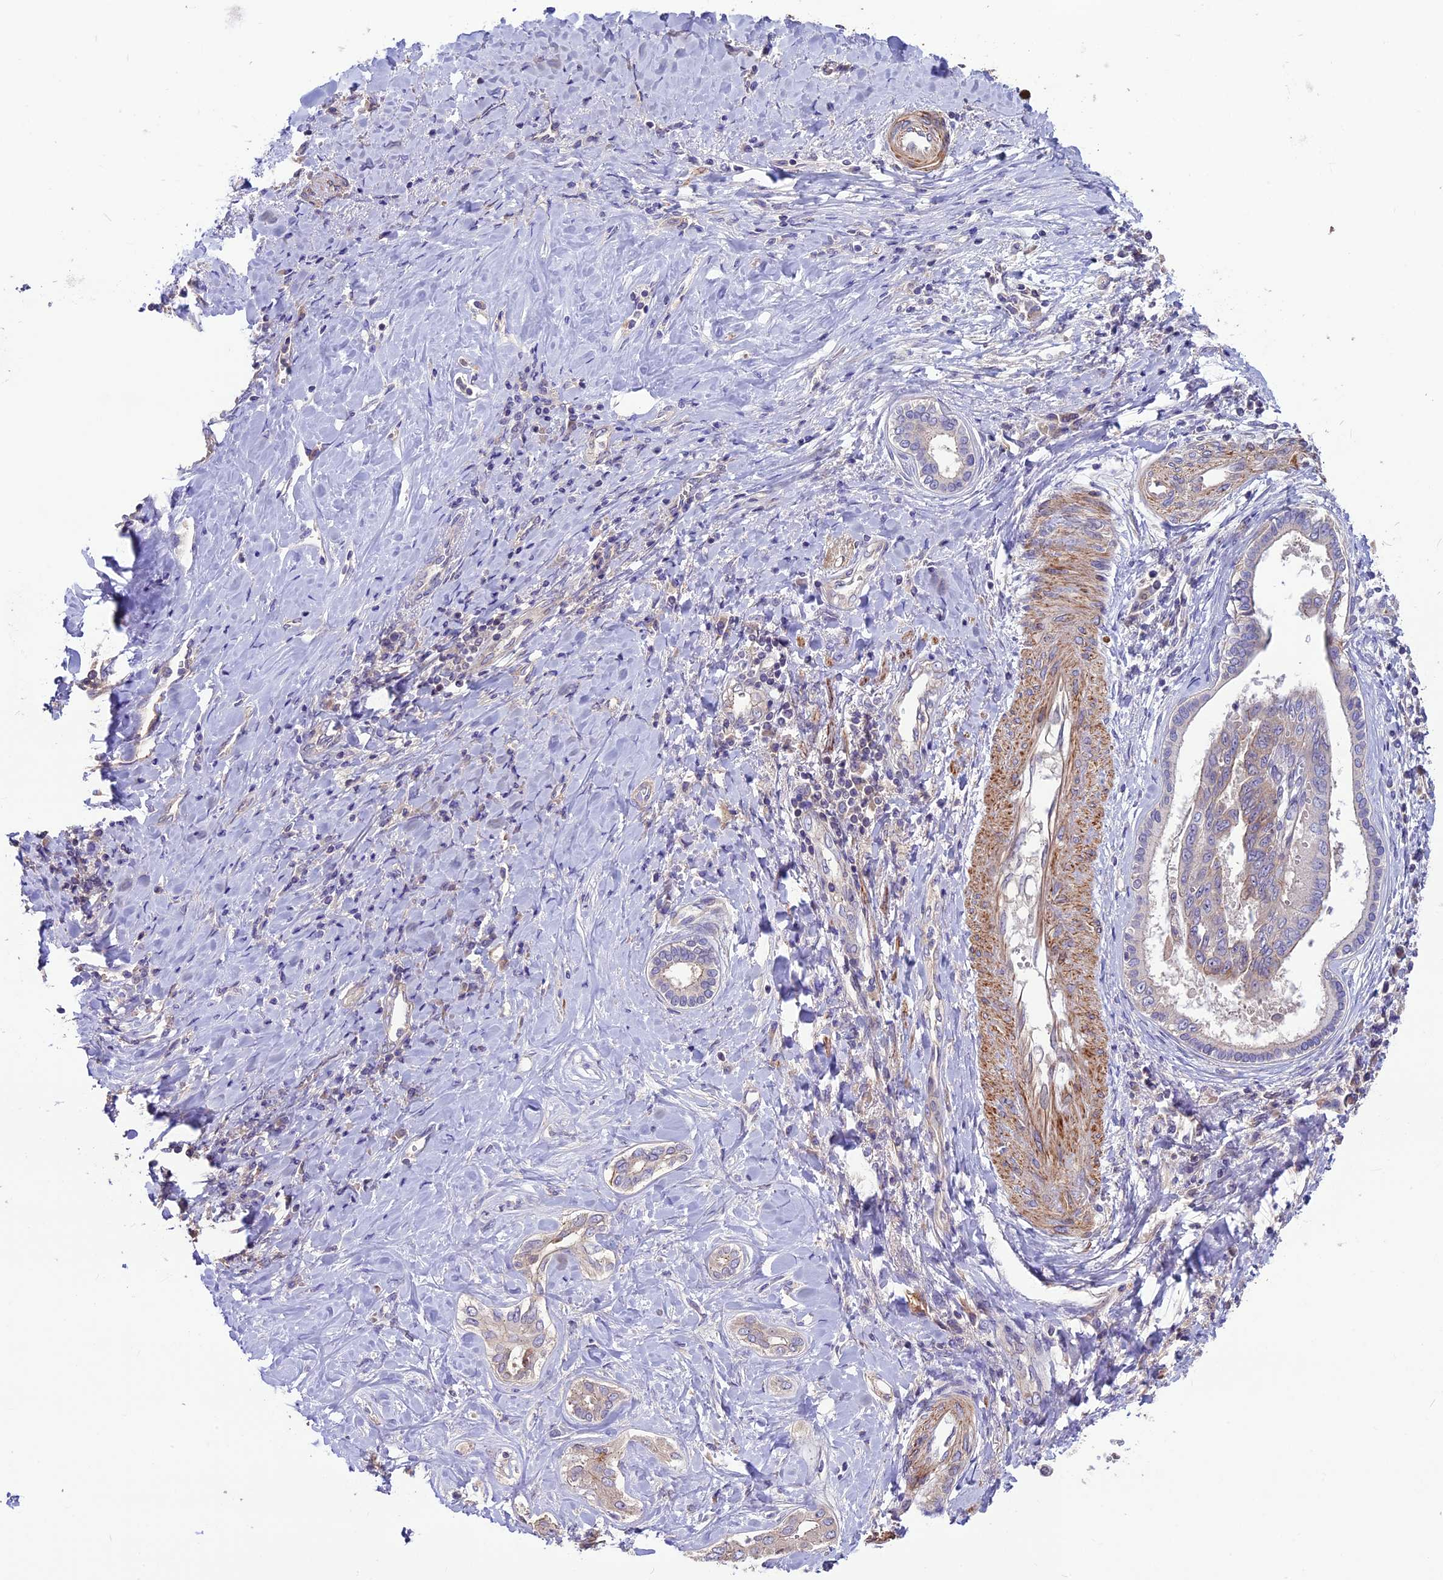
{"staining": {"intensity": "negative", "quantity": "none", "location": "none"}, "tissue": "liver cancer", "cell_type": "Tumor cells", "image_type": "cancer", "snomed": [{"axis": "morphology", "description": "Cholangiocarcinoma"}, {"axis": "topography", "description": "Liver"}], "caption": "This histopathology image is of liver cholangiocarcinoma stained with immunohistochemistry to label a protein in brown with the nuclei are counter-stained blue. There is no positivity in tumor cells. (Immunohistochemistry (ihc), brightfield microscopy, high magnification).", "gene": "ANO3", "patient": {"sex": "female", "age": 77}}